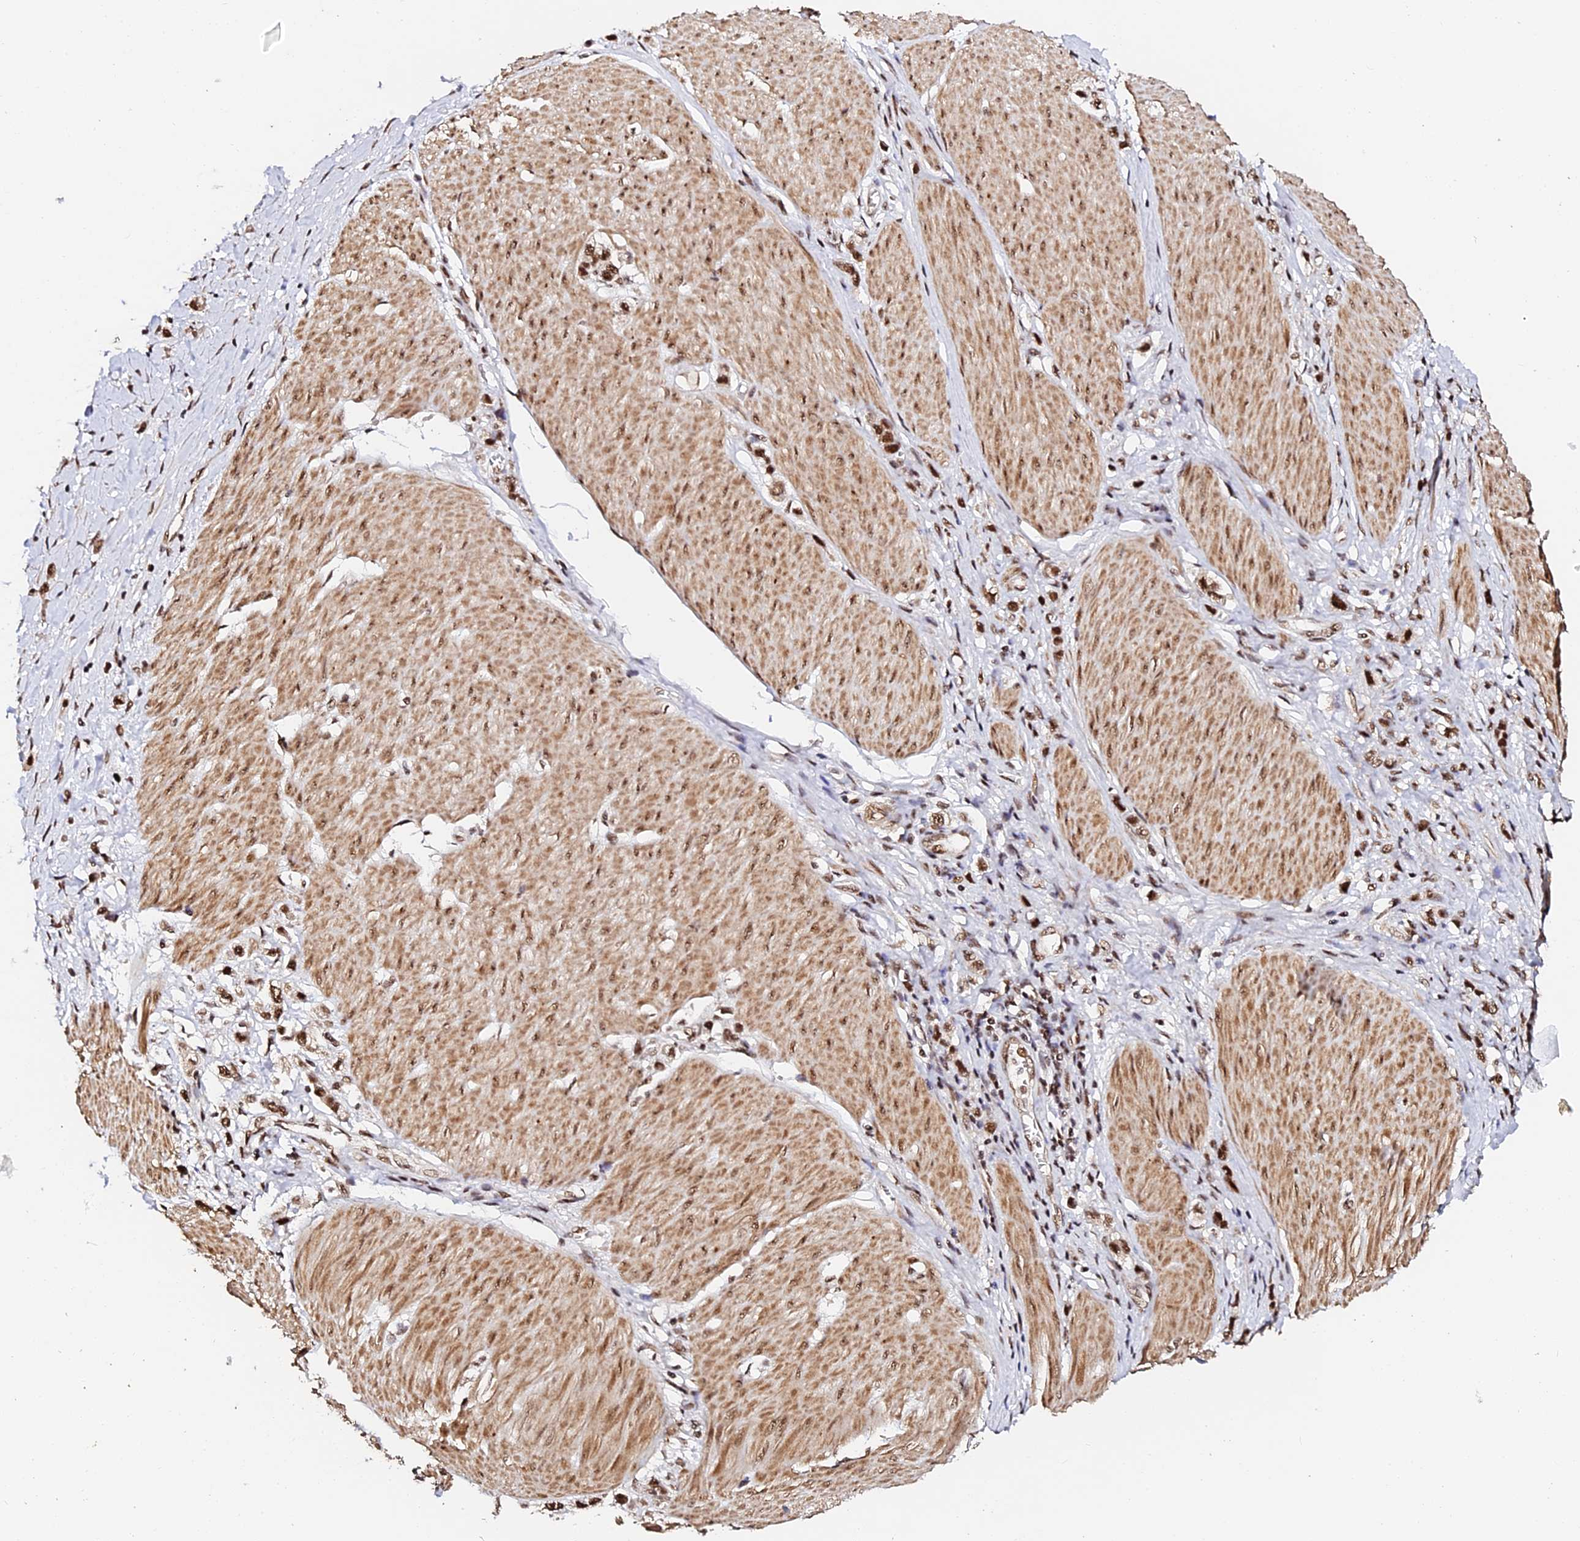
{"staining": {"intensity": "strong", "quantity": ">75%", "location": "nuclear"}, "tissue": "stomach cancer", "cell_type": "Tumor cells", "image_type": "cancer", "snomed": [{"axis": "morphology", "description": "Normal tissue, NOS"}, {"axis": "morphology", "description": "Adenocarcinoma, NOS"}, {"axis": "topography", "description": "Stomach, upper"}, {"axis": "topography", "description": "Stomach"}], "caption": "Human stomach adenocarcinoma stained for a protein (brown) exhibits strong nuclear positive positivity in about >75% of tumor cells.", "gene": "MCRS1", "patient": {"sex": "female", "age": 65}}